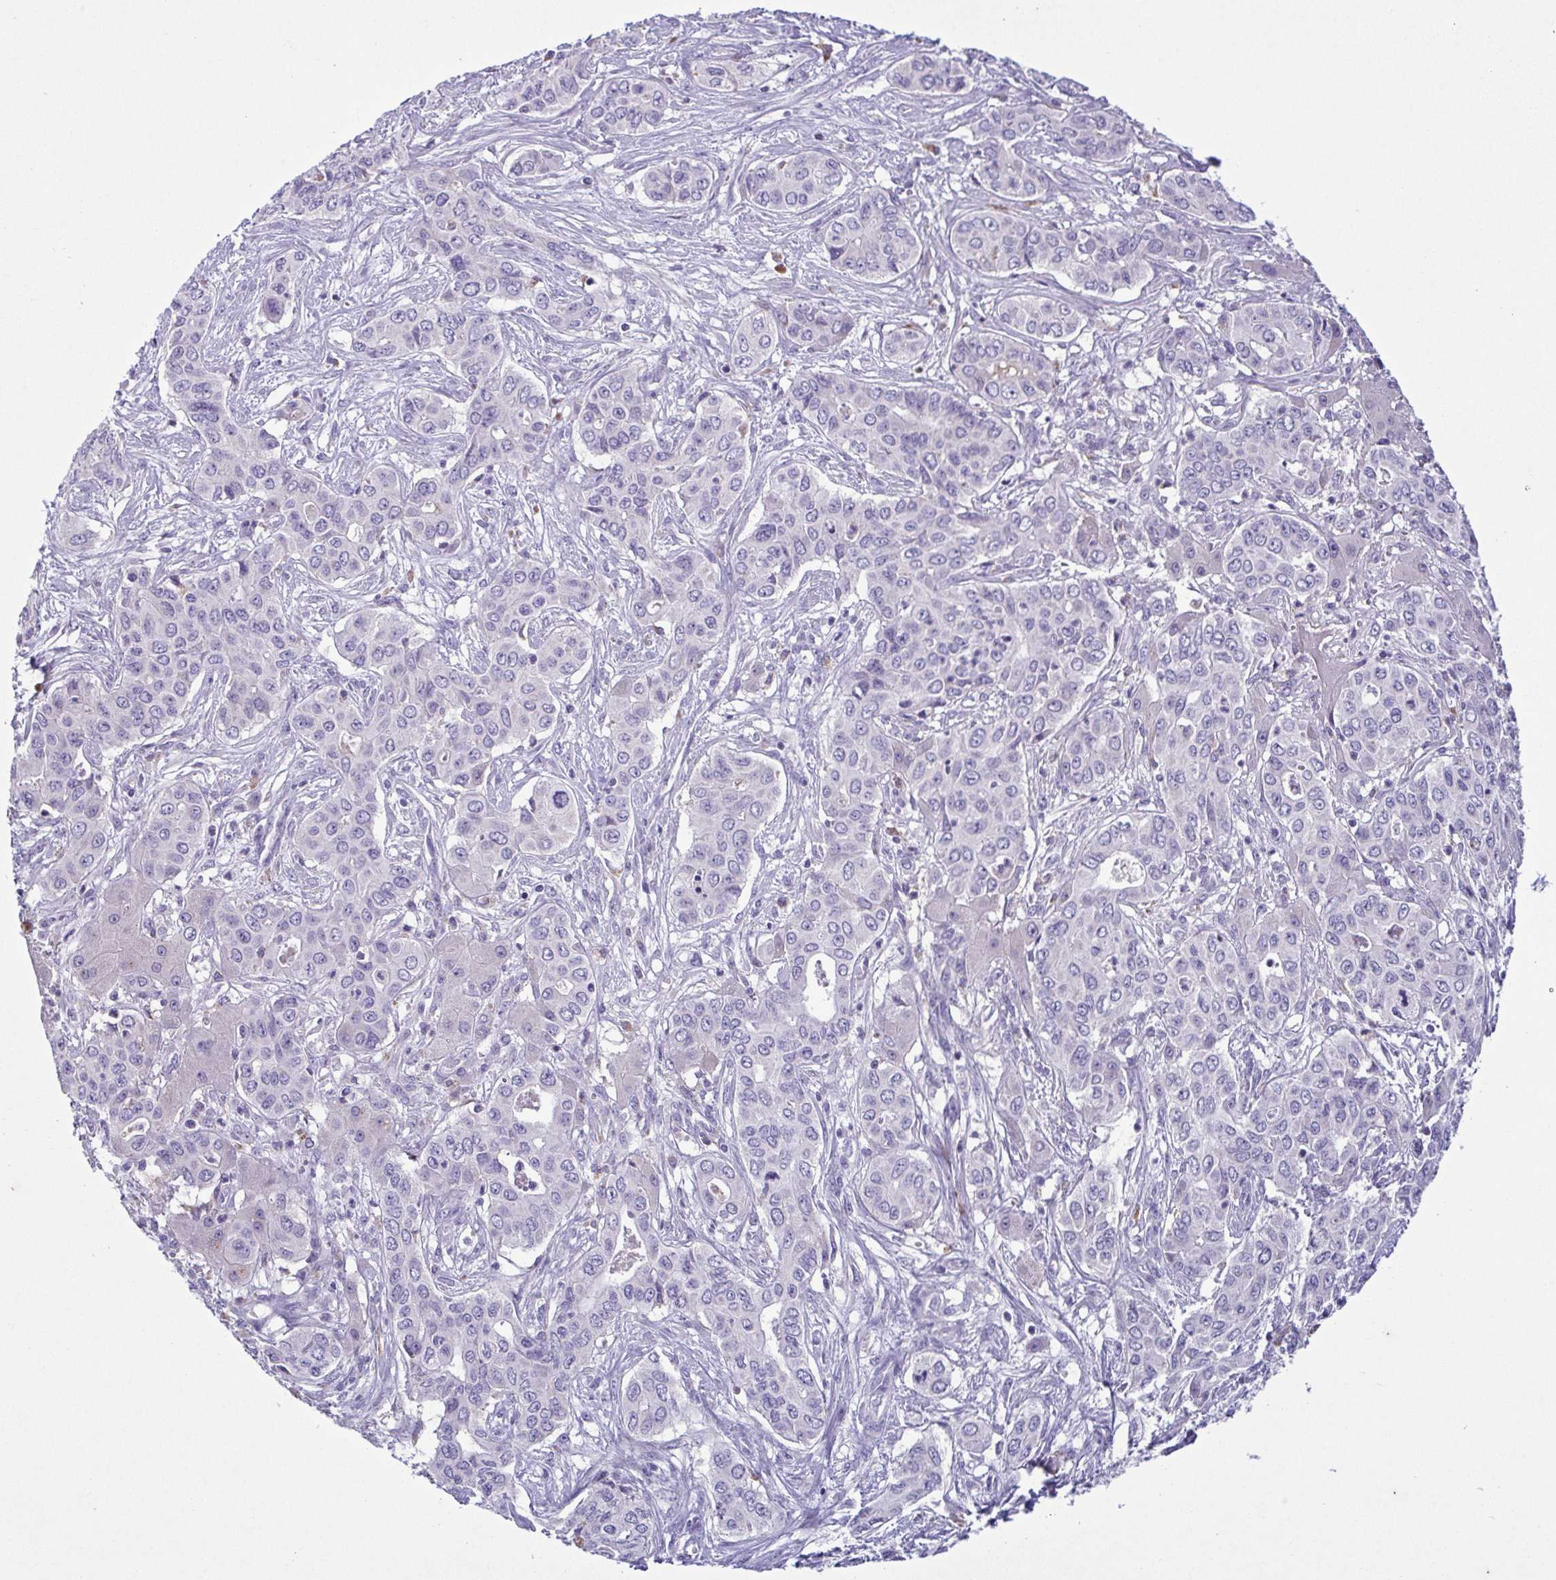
{"staining": {"intensity": "negative", "quantity": "none", "location": "none"}, "tissue": "liver cancer", "cell_type": "Tumor cells", "image_type": "cancer", "snomed": [{"axis": "morphology", "description": "Cholangiocarcinoma"}, {"axis": "topography", "description": "Liver"}], "caption": "An image of human cholangiocarcinoma (liver) is negative for staining in tumor cells.", "gene": "F13B", "patient": {"sex": "female", "age": 65}}